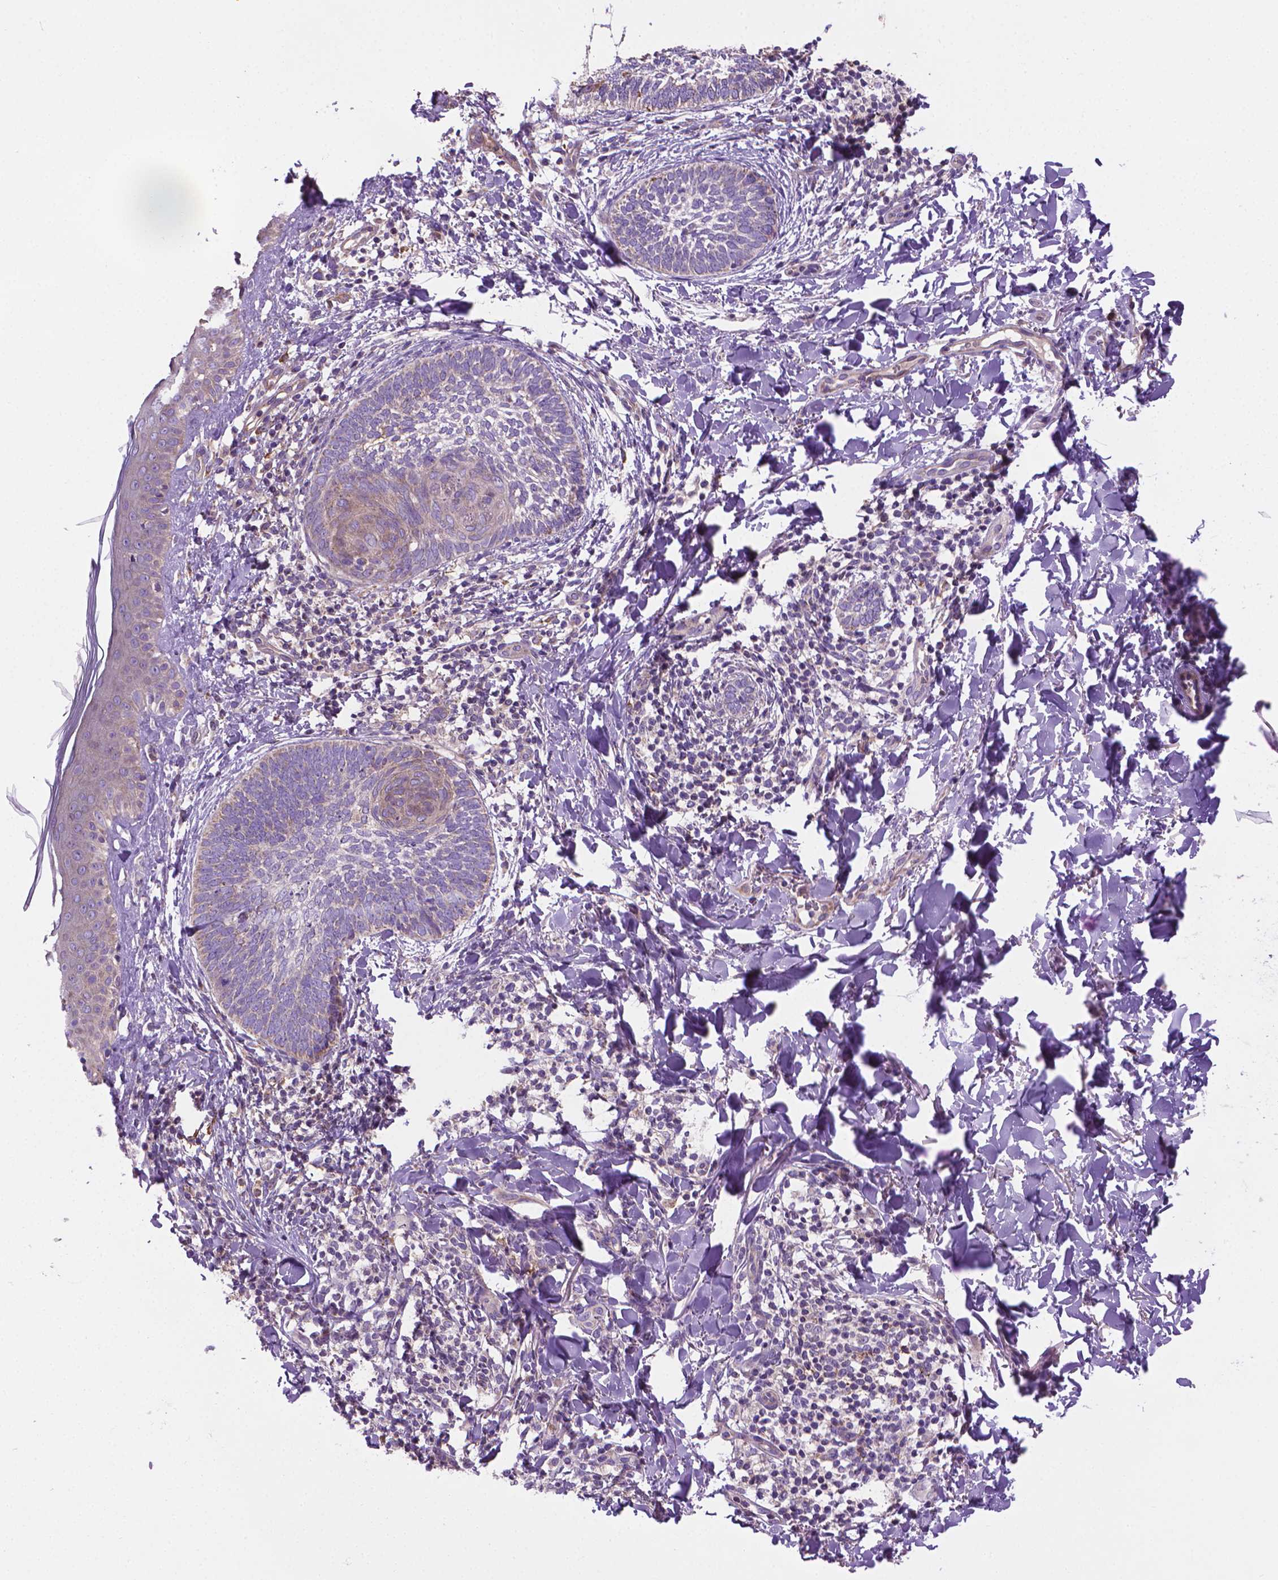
{"staining": {"intensity": "negative", "quantity": "none", "location": "none"}, "tissue": "skin cancer", "cell_type": "Tumor cells", "image_type": "cancer", "snomed": [{"axis": "morphology", "description": "Normal tissue, NOS"}, {"axis": "morphology", "description": "Basal cell carcinoma"}, {"axis": "topography", "description": "Skin"}], "caption": "Immunohistochemical staining of skin basal cell carcinoma shows no significant expression in tumor cells.", "gene": "SLC51B", "patient": {"sex": "male", "age": 46}}